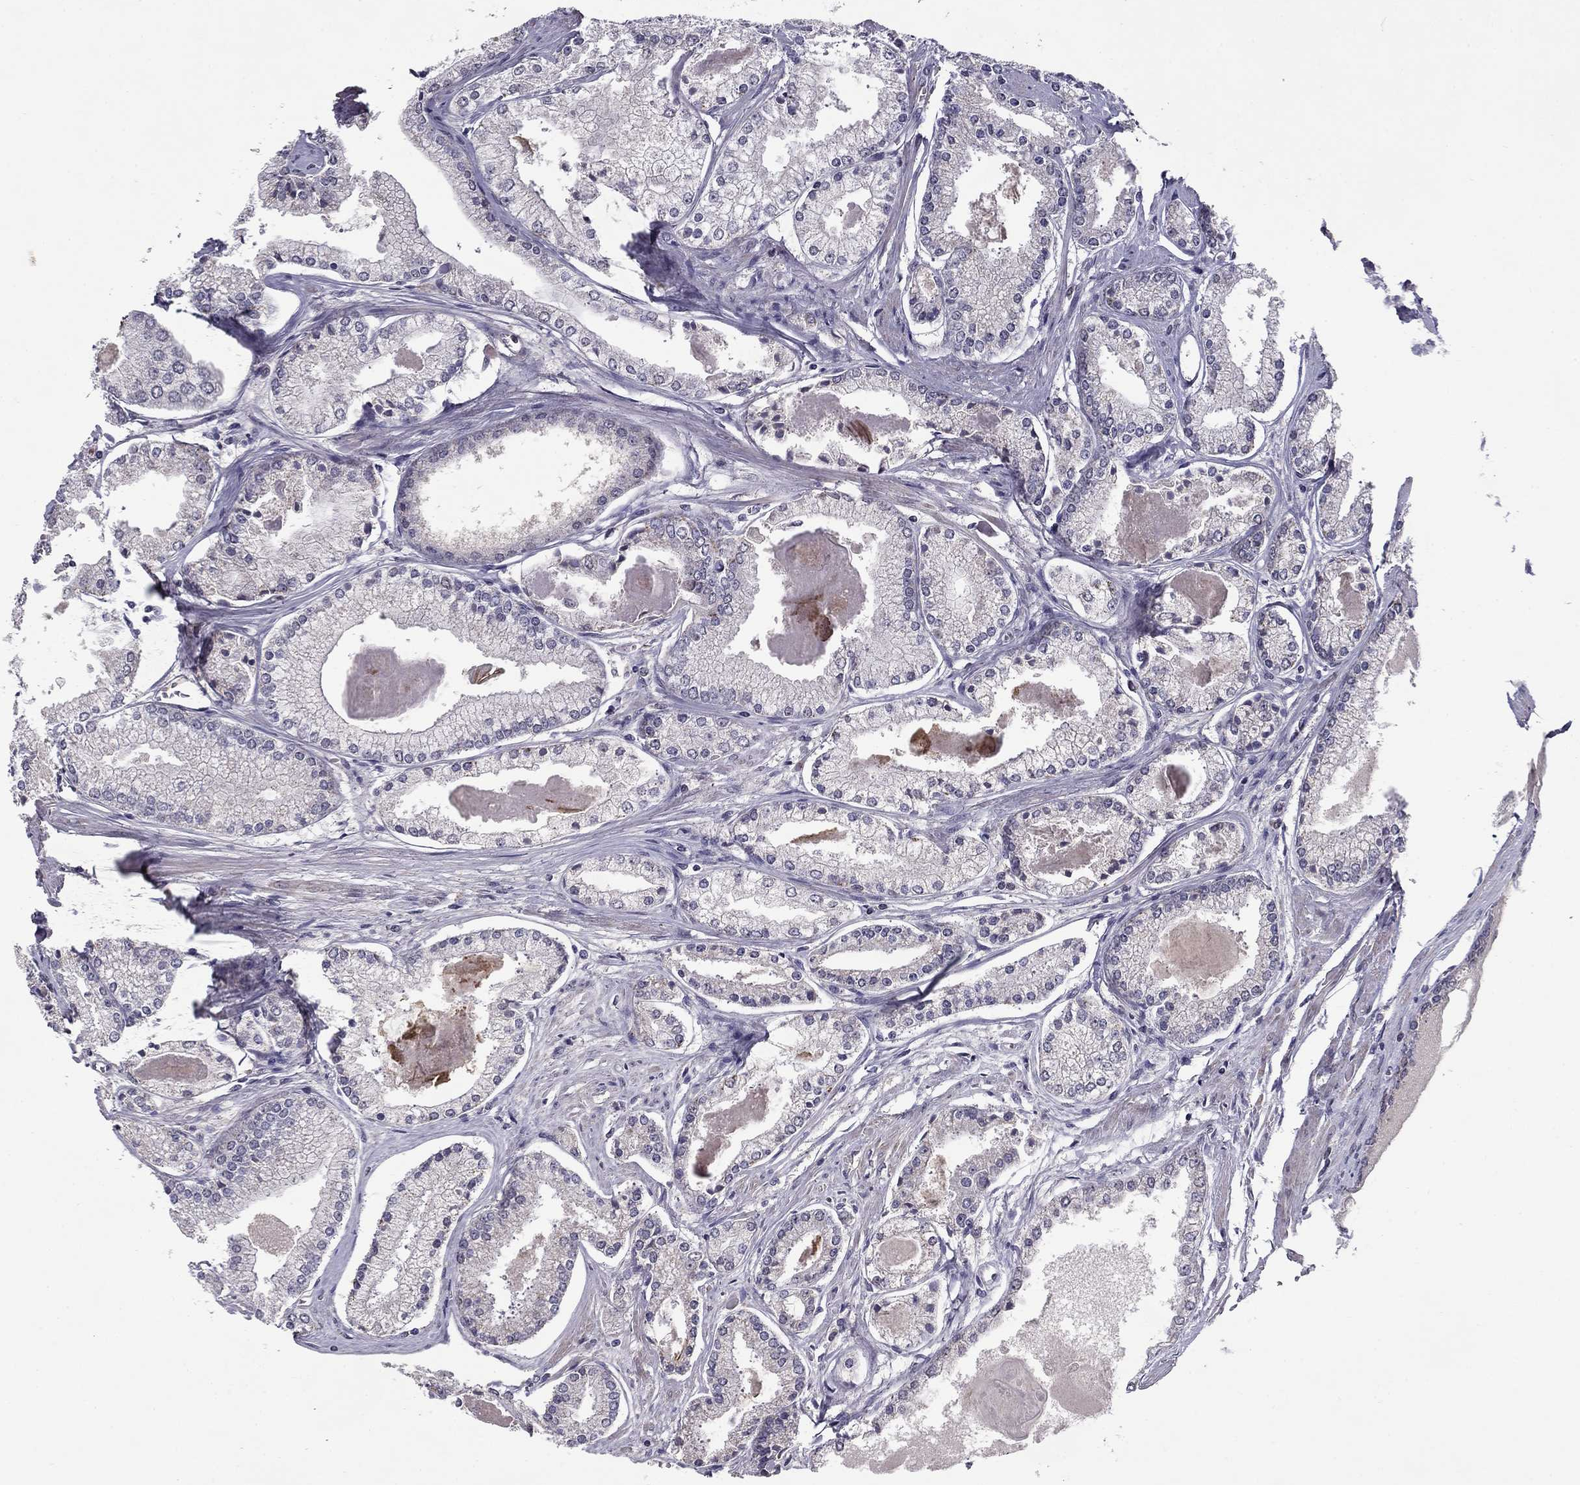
{"staining": {"intensity": "negative", "quantity": "none", "location": "none"}, "tissue": "prostate cancer", "cell_type": "Tumor cells", "image_type": "cancer", "snomed": [{"axis": "morphology", "description": "Adenocarcinoma, NOS"}, {"axis": "topography", "description": "Prostate"}], "caption": "A micrograph of human prostate cancer is negative for staining in tumor cells.", "gene": "HCN1", "patient": {"sex": "male", "age": 72}}